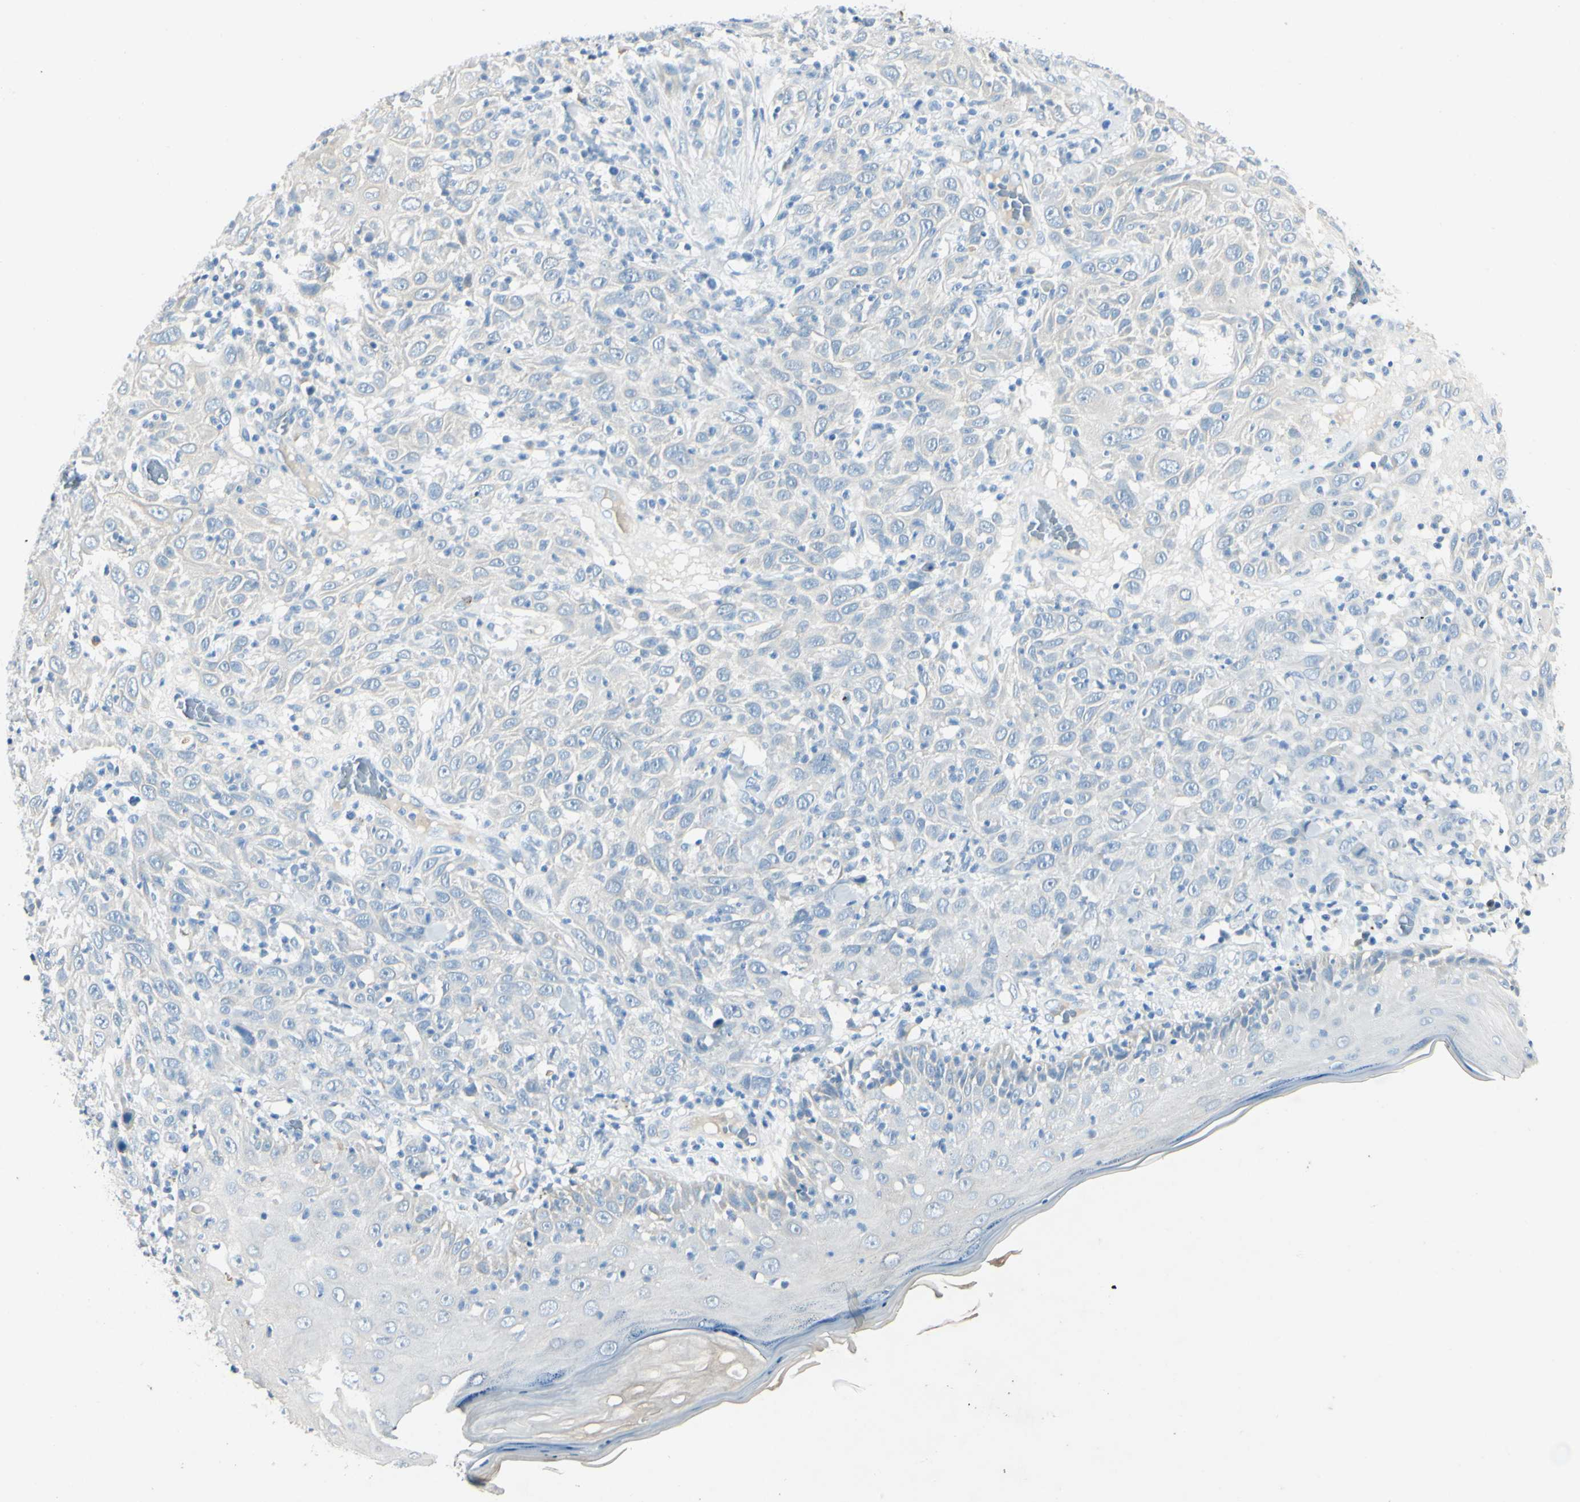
{"staining": {"intensity": "negative", "quantity": "none", "location": "none"}, "tissue": "skin cancer", "cell_type": "Tumor cells", "image_type": "cancer", "snomed": [{"axis": "morphology", "description": "Squamous cell carcinoma, NOS"}, {"axis": "topography", "description": "Skin"}], "caption": "This is a histopathology image of IHC staining of skin cancer, which shows no staining in tumor cells.", "gene": "SNAP91", "patient": {"sex": "female", "age": 88}}